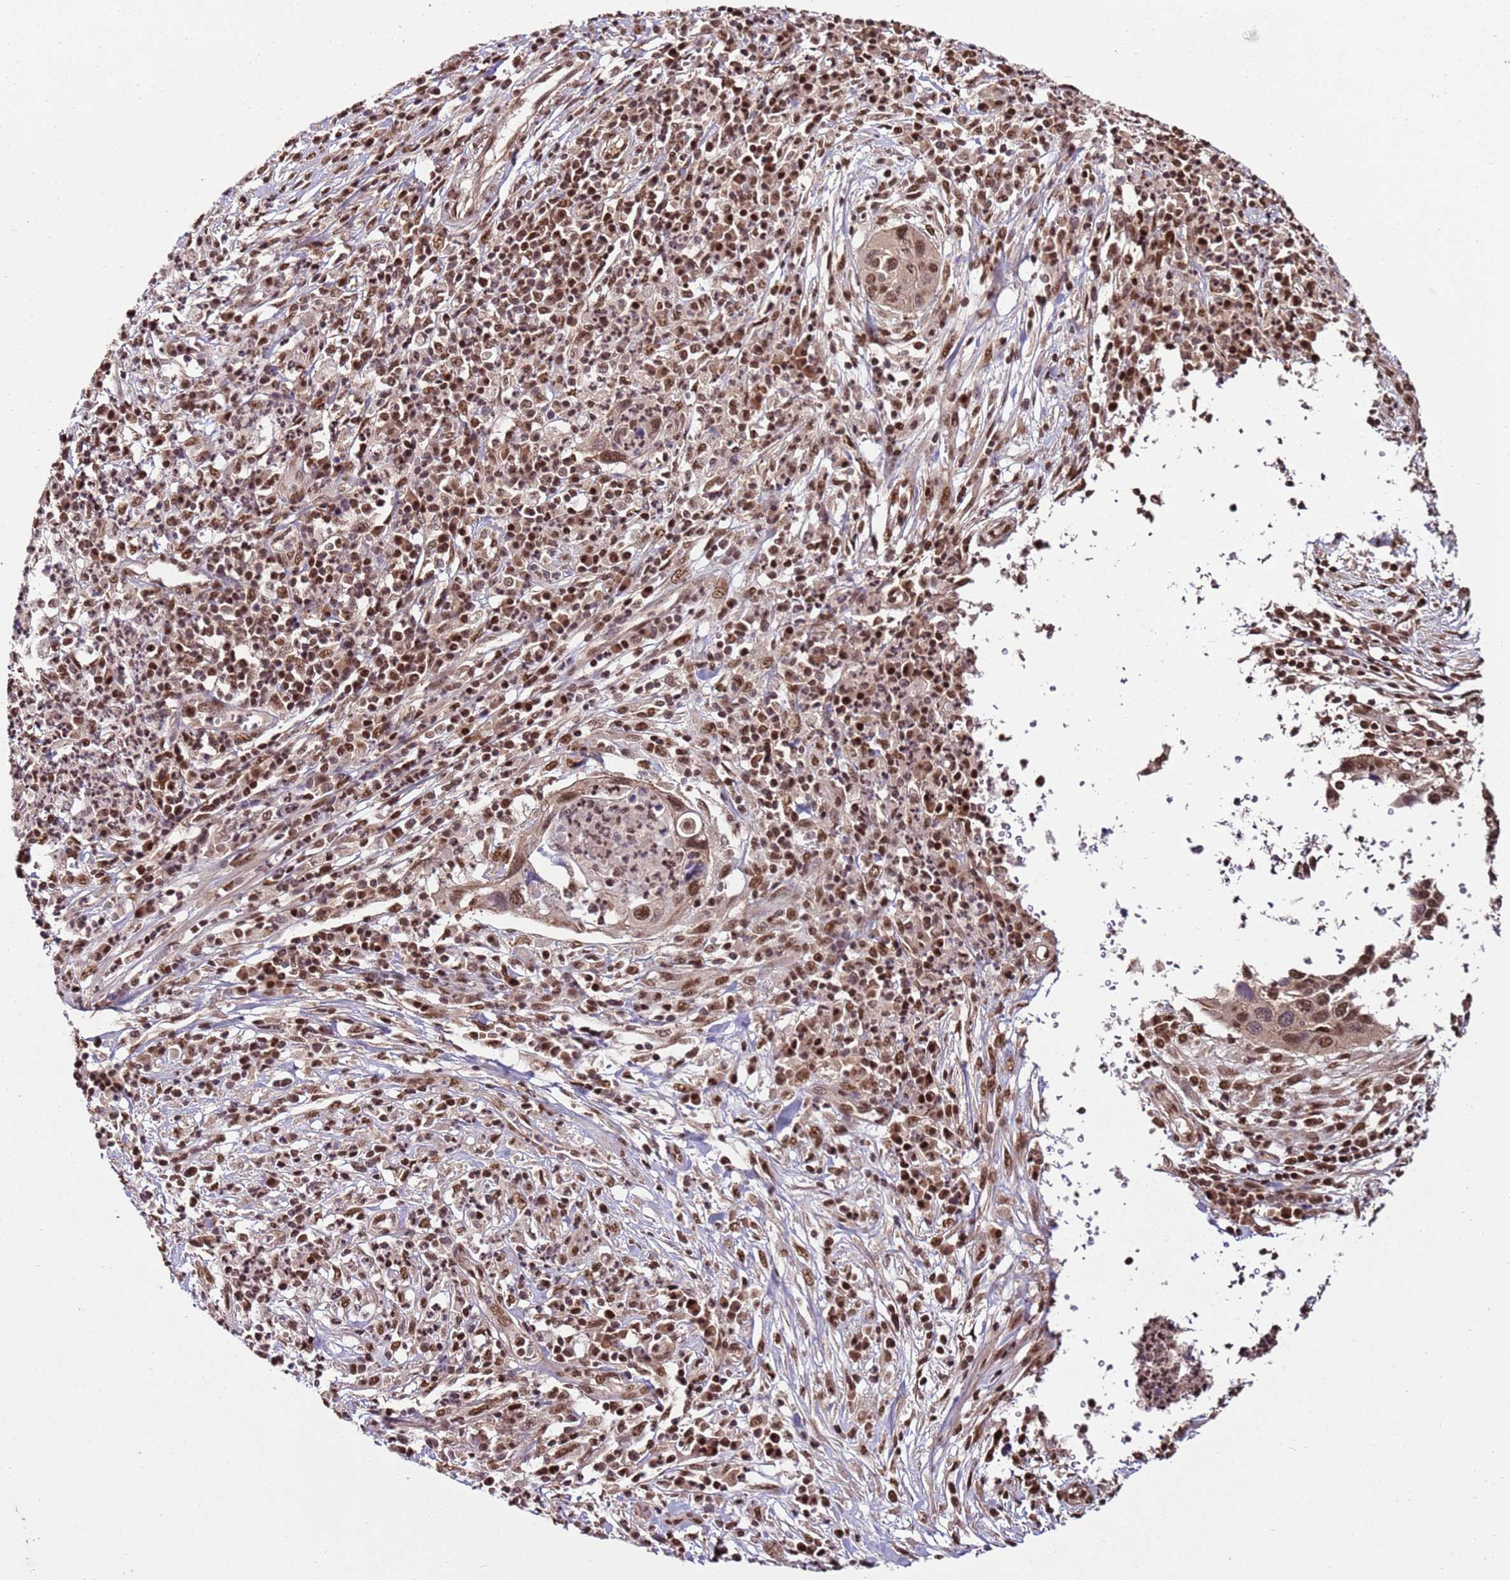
{"staining": {"intensity": "moderate", "quantity": ">75%", "location": "nuclear"}, "tissue": "cervical cancer", "cell_type": "Tumor cells", "image_type": "cancer", "snomed": [{"axis": "morphology", "description": "Squamous cell carcinoma, NOS"}, {"axis": "topography", "description": "Cervix"}], "caption": "IHC staining of squamous cell carcinoma (cervical), which displays medium levels of moderate nuclear staining in approximately >75% of tumor cells indicating moderate nuclear protein staining. The staining was performed using DAB (brown) for protein detection and nuclei were counterstained in hematoxylin (blue).", "gene": "ZBTB12", "patient": {"sex": "female", "age": 38}}